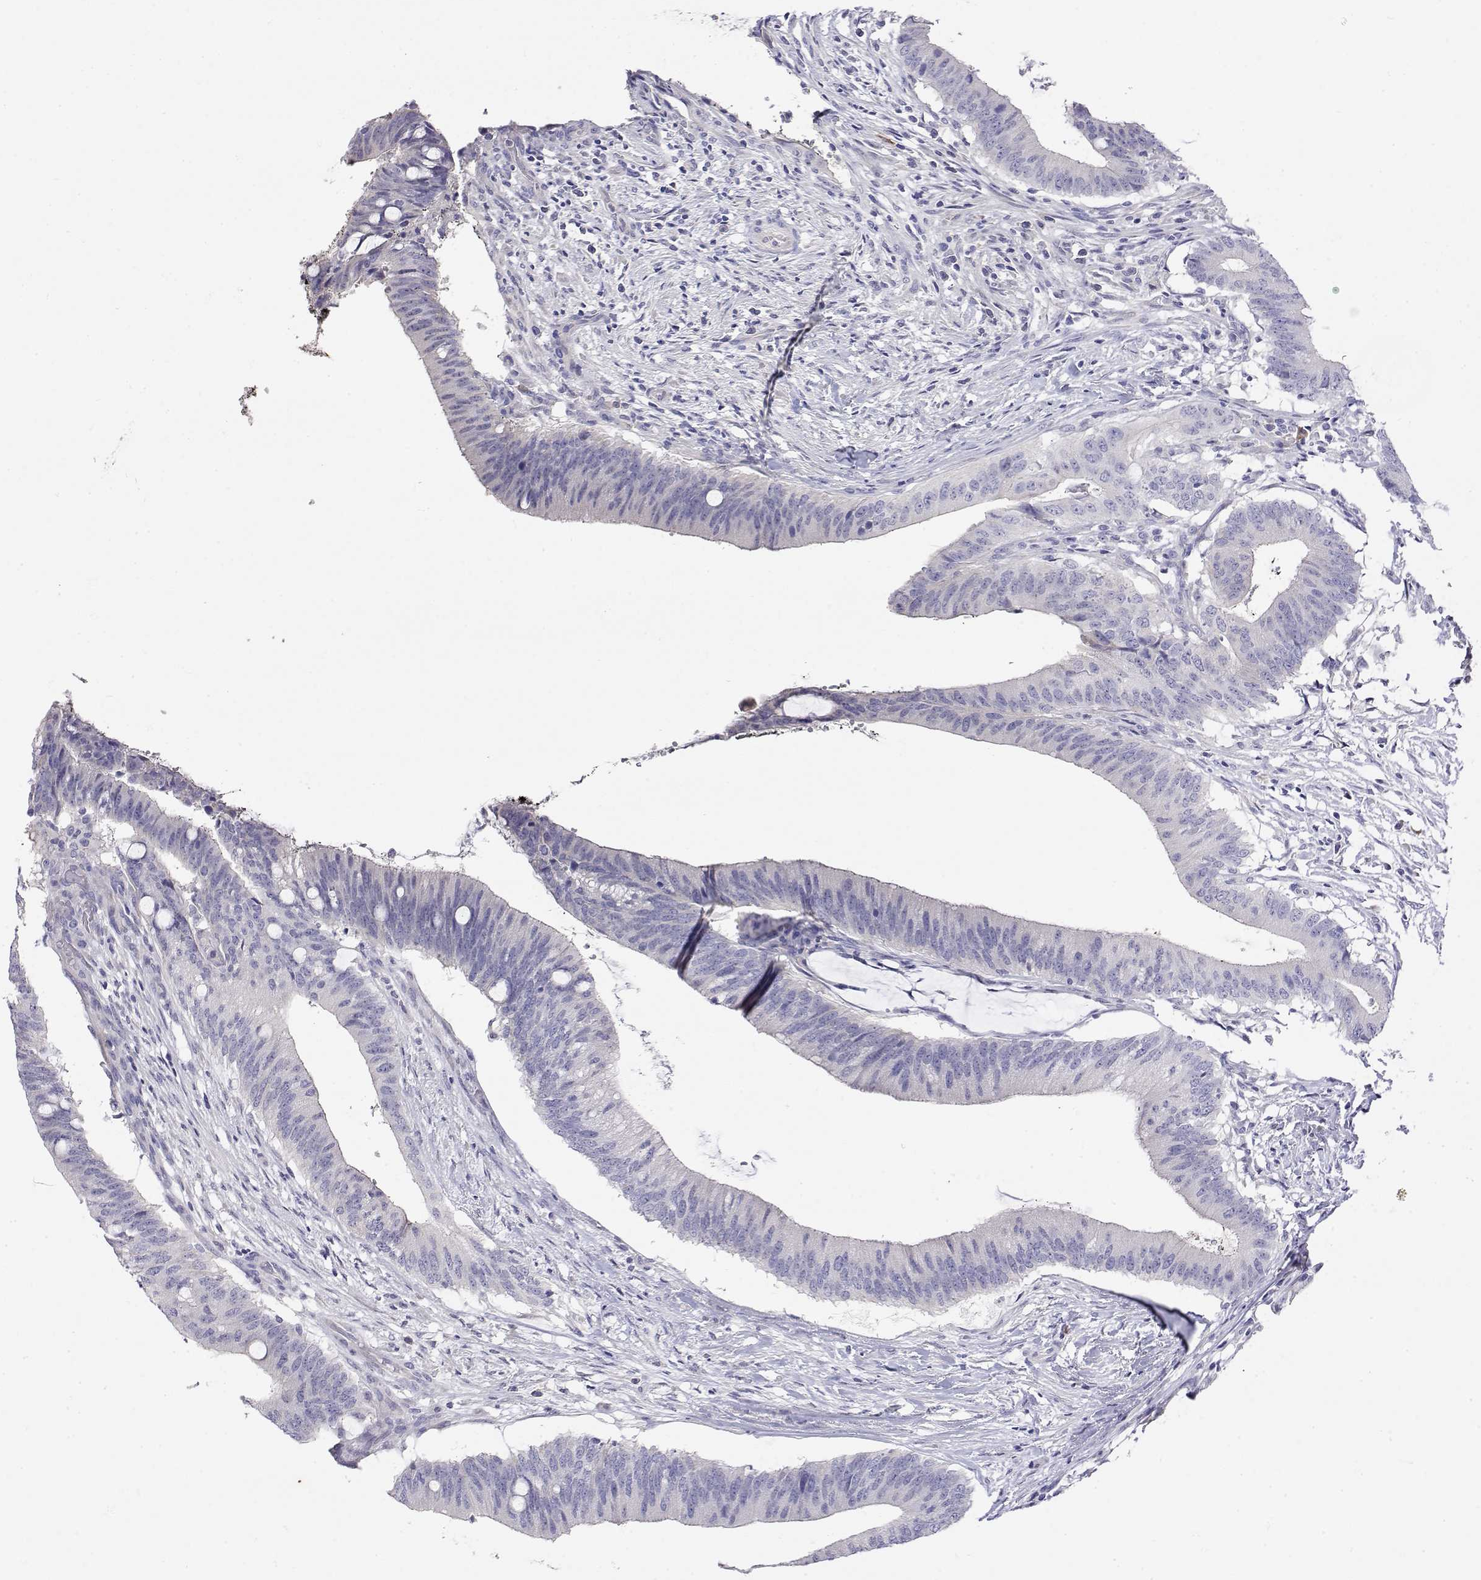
{"staining": {"intensity": "negative", "quantity": "none", "location": "none"}, "tissue": "colorectal cancer", "cell_type": "Tumor cells", "image_type": "cancer", "snomed": [{"axis": "morphology", "description": "Adenocarcinoma, NOS"}, {"axis": "topography", "description": "Colon"}], "caption": "Tumor cells show no significant staining in adenocarcinoma (colorectal).", "gene": "LY6D", "patient": {"sex": "female", "age": 43}}